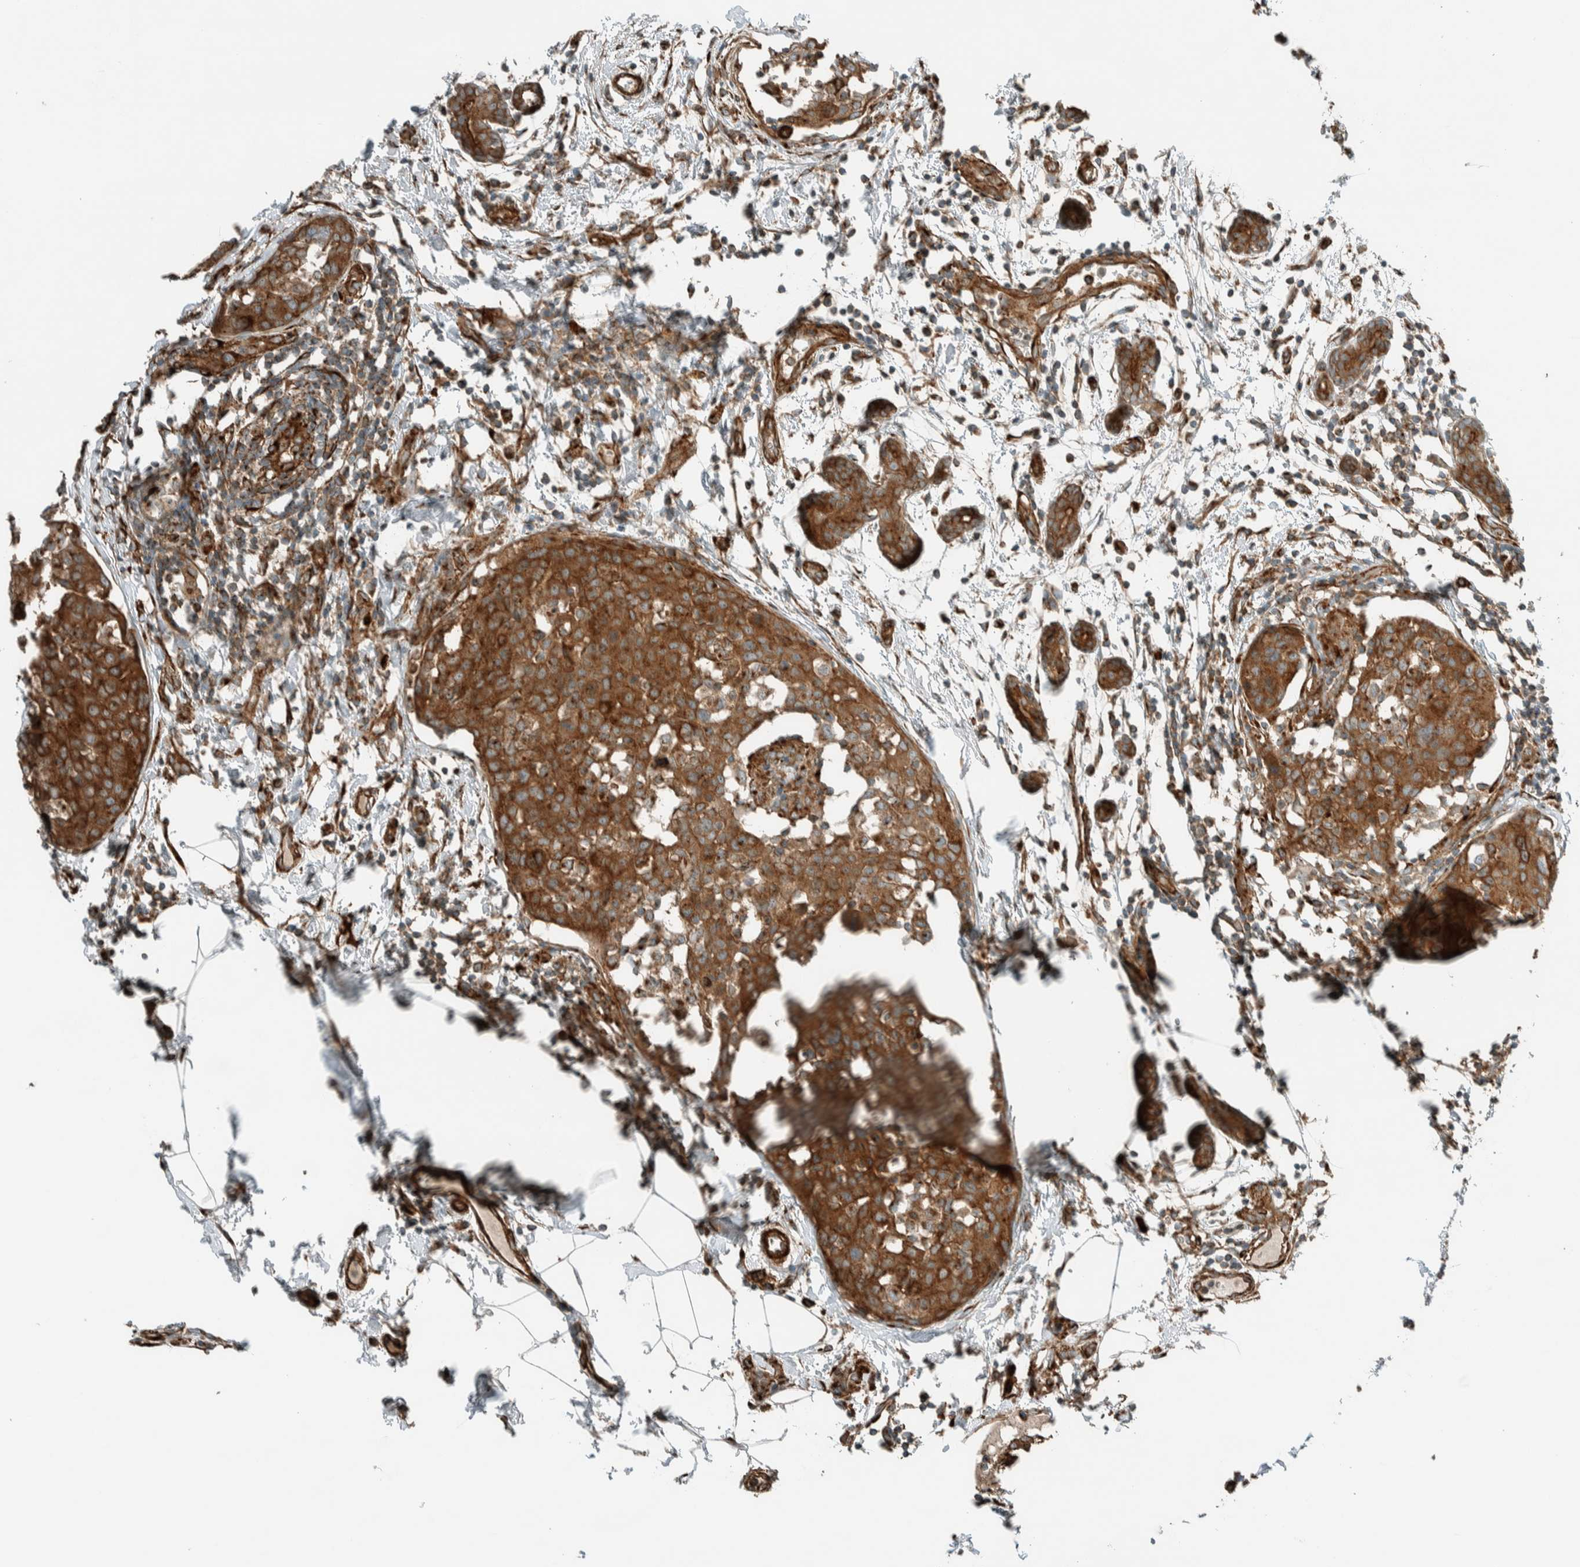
{"staining": {"intensity": "moderate", "quantity": ">75%", "location": "cytoplasmic/membranous"}, "tissue": "breast cancer", "cell_type": "Tumor cells", "image_type": "cancer", "snomed": [{"axis": "morphology", "description": "Normal tissue, NOS"}, {"axis": "morphology", "description": "Duct carcinoma"}, {"axis": "topography", "description": "Breast"}], "caption": "Tumor cells show medium levels of moderate cytoplasmic/membranous positivity in about >75% of cells in breast cancer.", "gene": "EXOC7", "patient": {"sex": "female", "age": 37}}